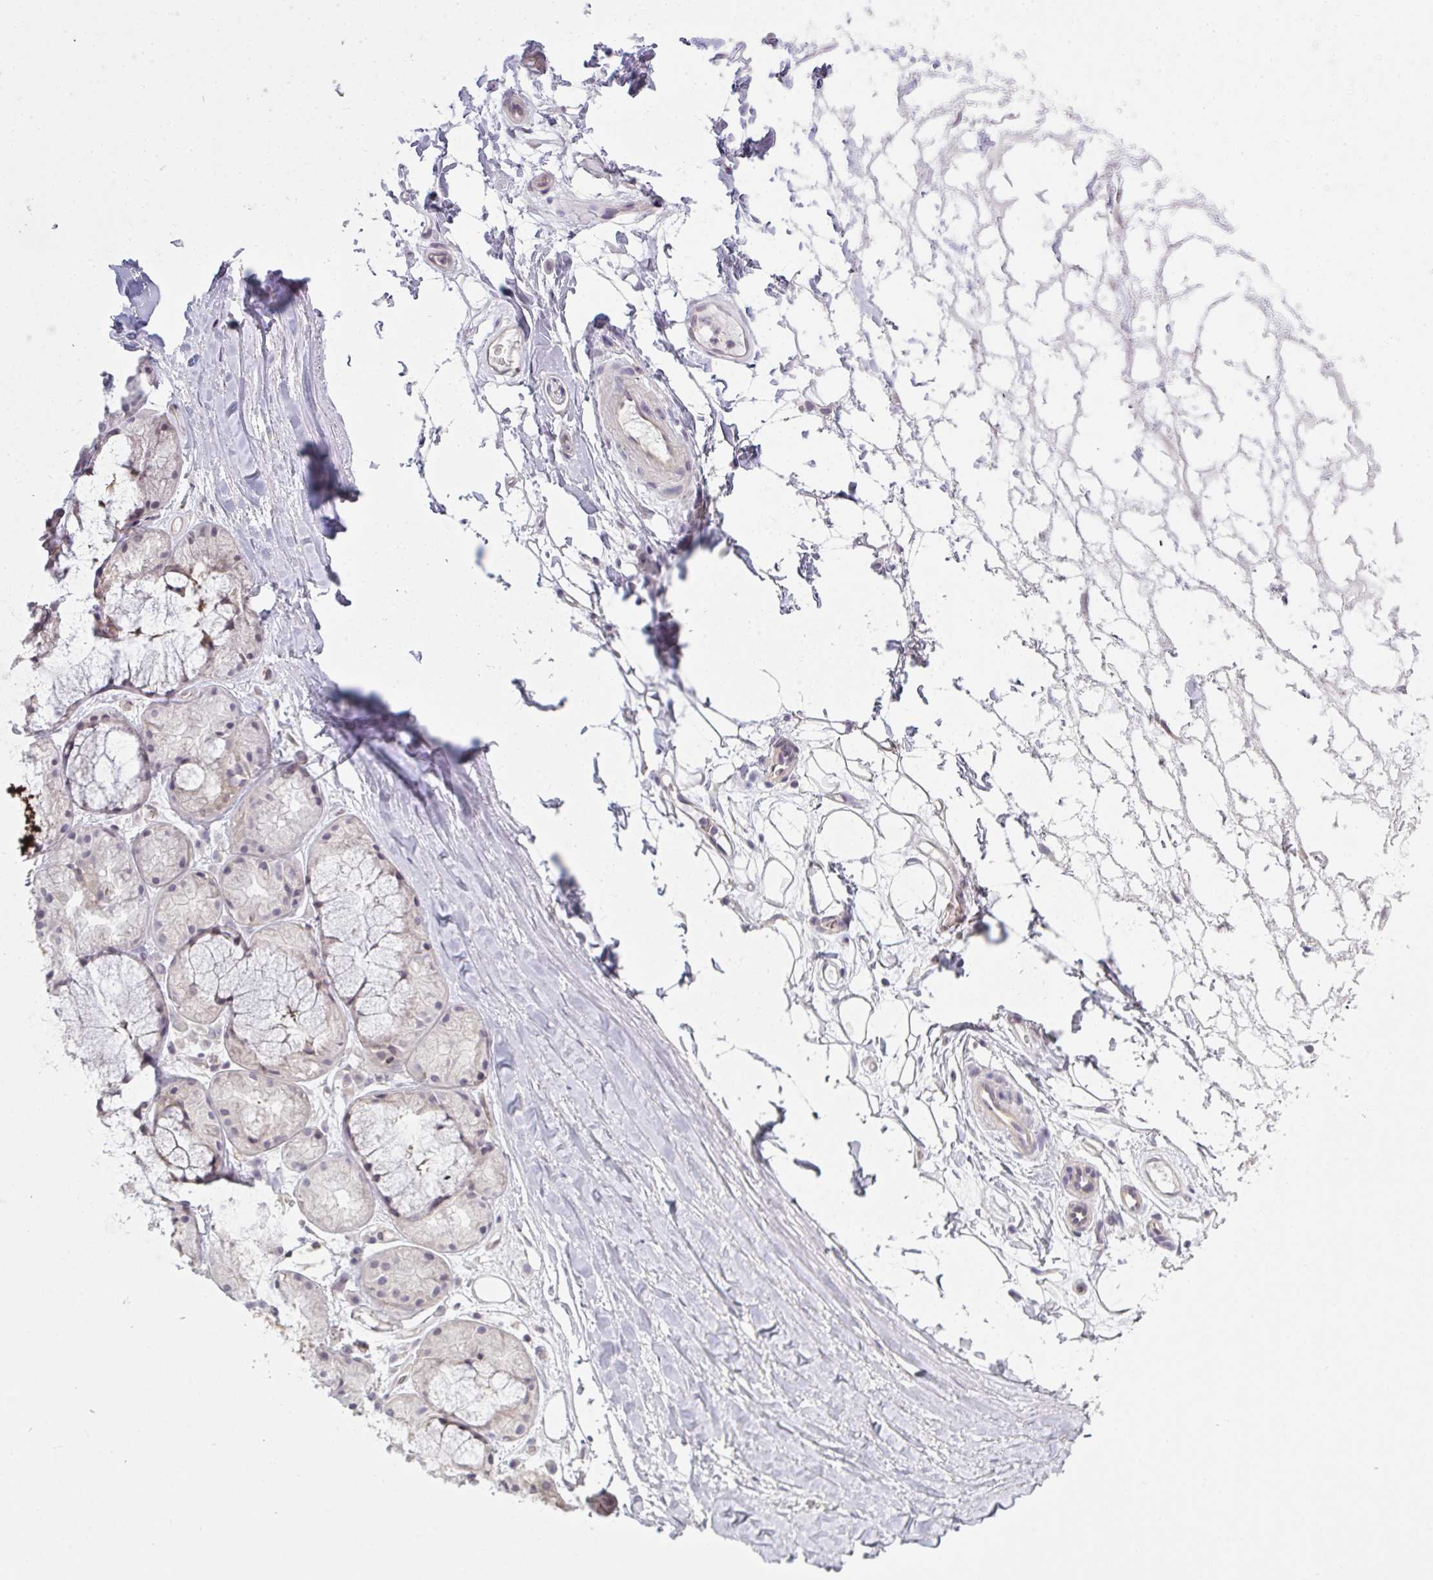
{"staining": {"intensity": "negative", "quantity": "none", "location": "none"}, "tissue": "adipose tissue", "cell_type": "Adipocytes", "image_type": "normal", "snomed": [{"axis": "morphology", "description": "Normal tissue, NOS"}, {"axis": "topography", "description": "Lymph node"}, {"axis": "topography", "description": "Cartilage tissue"}, {"axis": "topography", "description": "Nasopharynx"}], "caption": "This histopathology image is of unremarkable adipose tissue stained with immunohistochemistry (IHC) to label a protein in brown with the nuclei are counter-stained blue. There is no expression in adipocytes.", "gene": "GSDMB", "patient": {"sex": "male", "age": 63}}